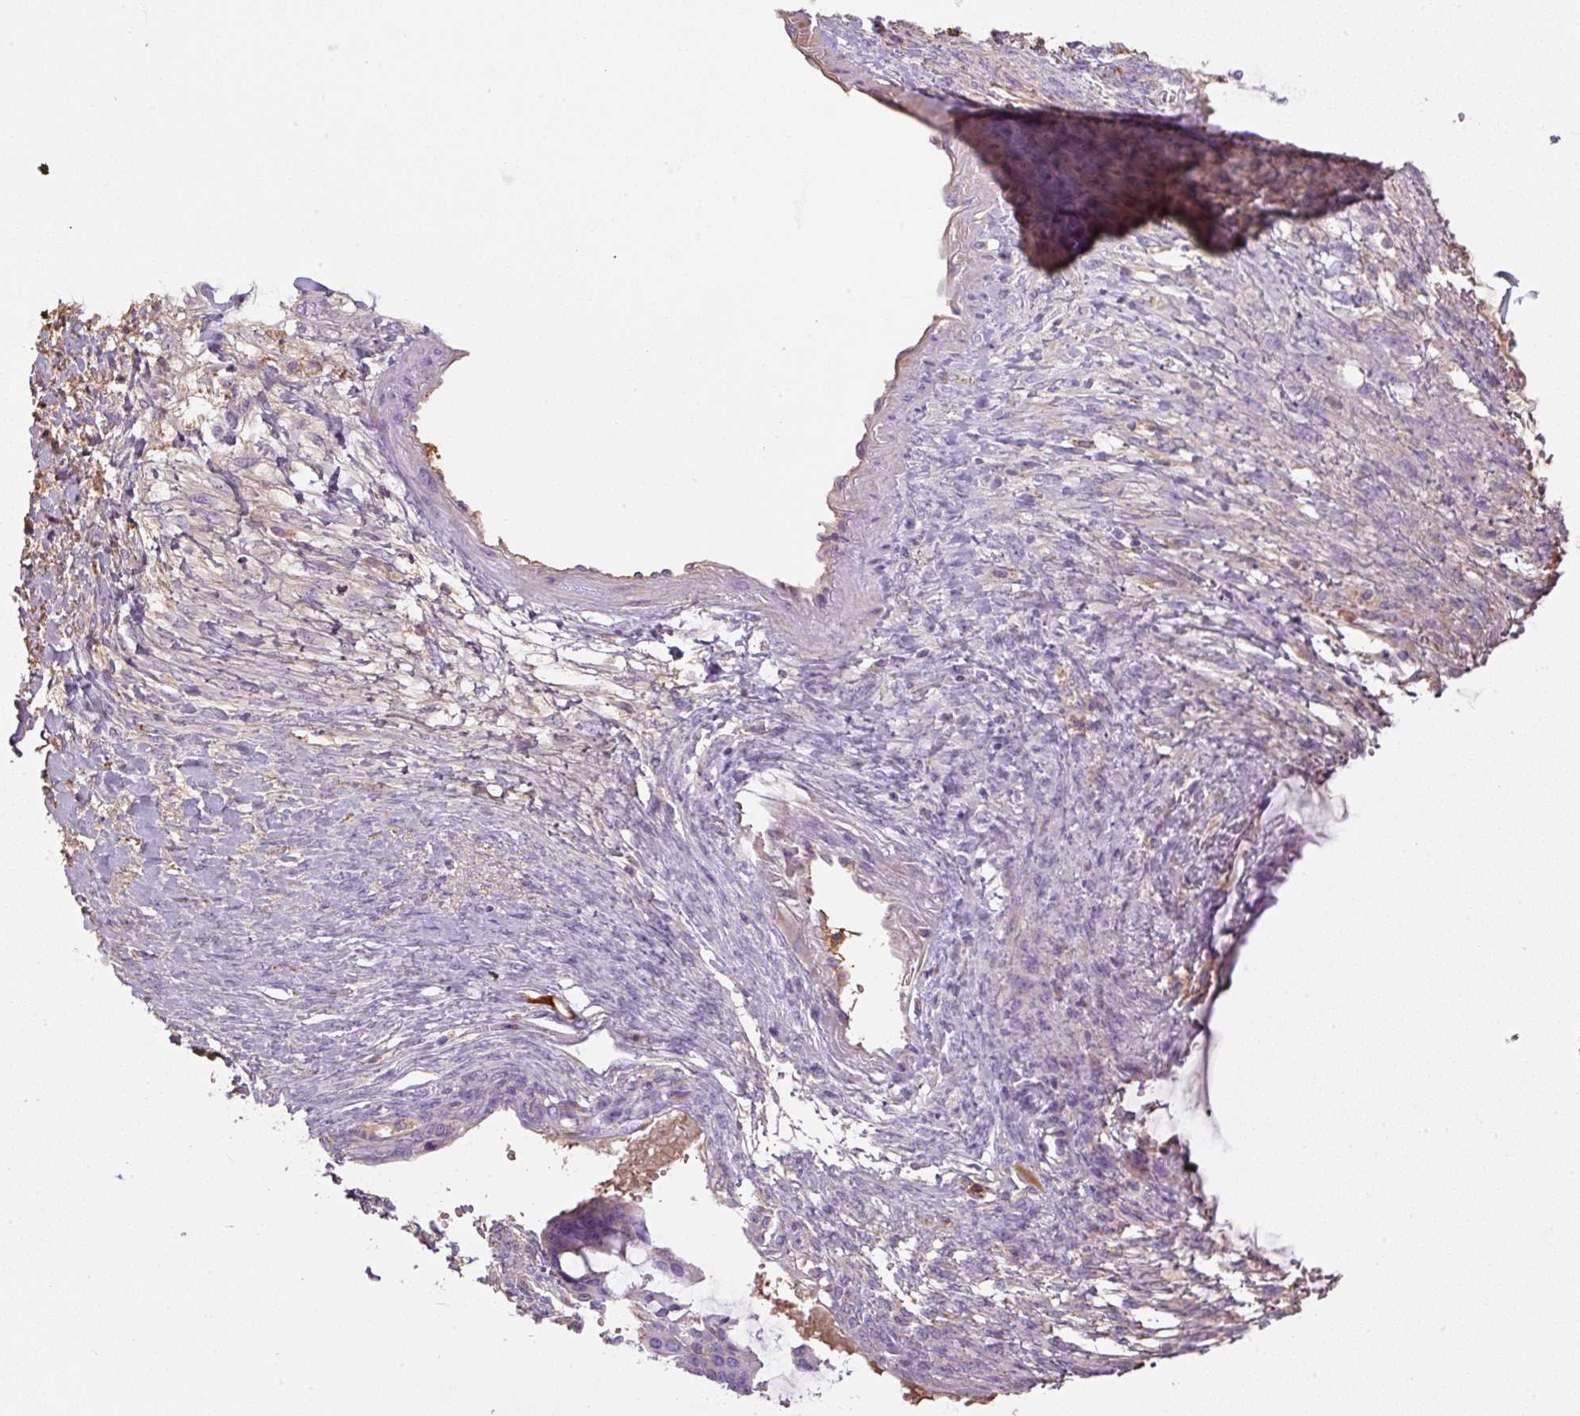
{"staining": {"intensity": "negative", "quantity": "none", "location": "none"}, "tissue": "ovarian cancer", "cell_type": "Tumor cells", "image_type": "cancer", "snomed": [{"axis": "morphology", "description": "Cystadenocarcinoma, mucinous, NOS"}, {"axis": "topography", "description": "Ovary"}], "caption": "The immunohistochemistry (IHC) image has no significant expression in tumor cells of mucinous cystadenocarcinoma (ovarian) tissue.", "gene": "APOA1", "patient": {"sex": "female", "age": 73}}